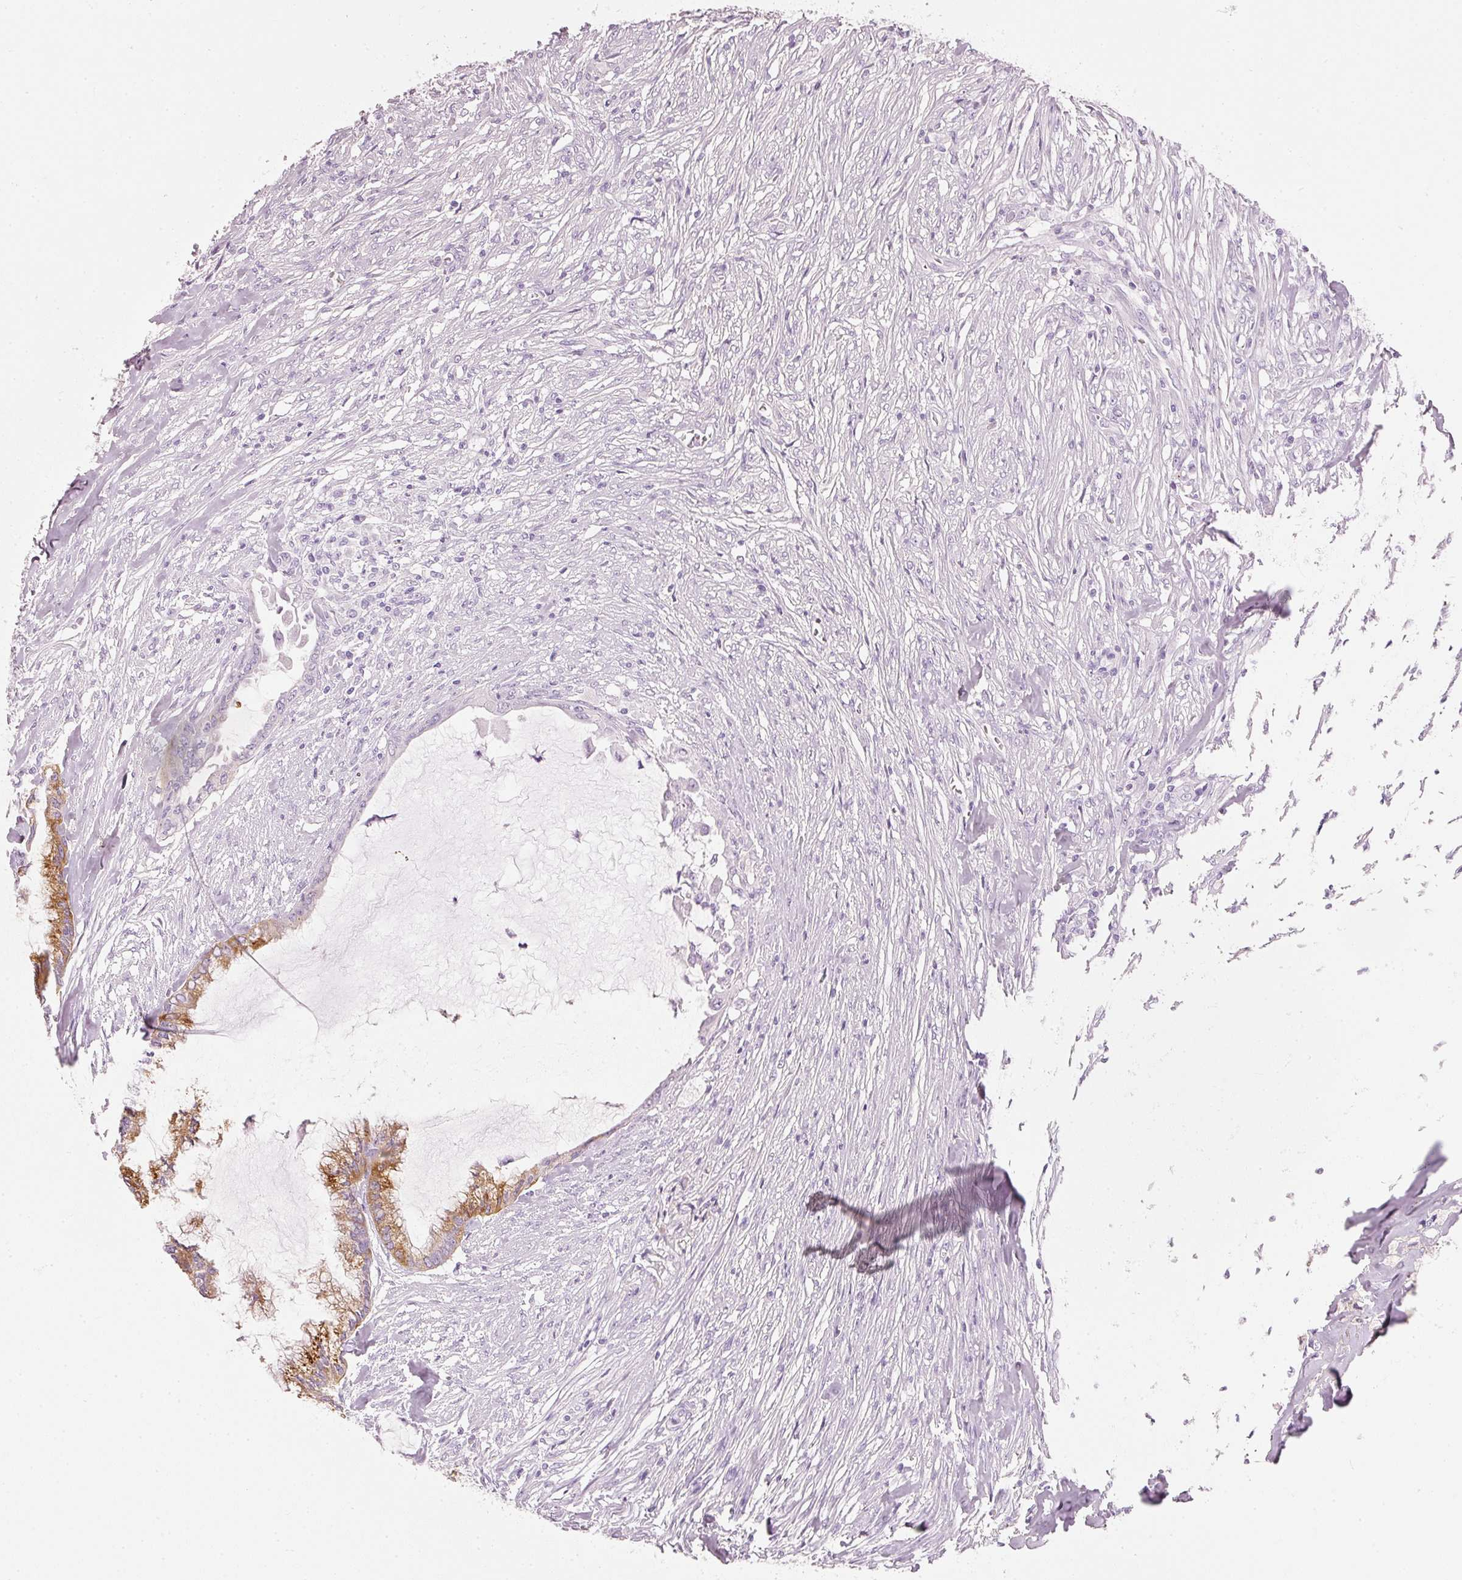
{"staining": {"intensity": "moderate", "quantity": "25%-75%", "location": "cytoplasmic/membranous"}, "tissue": "endometrial cancer", "cell_type": "Tumor cells", "image_type": "cancer", "snomed": [{"axis": "morphology", "description": "Adenocarcinoma, NOS"}, {"axis": "topography", "description": "Endometrium"}], "caption": "Protein positivity by immunohistochemistry (IHC) exhibits moderate cytoplasmic/membranous expression in about 25%-75% of tumor cells in endometrial cancer (adenocarcinoma). The protein is stained brown, and the nuclei are stained in blue (DAB (3,3'-diaminobenzidine) IHC with brightfield microscopy, high magnification).", "gene": "PDXDC1", "patient": {"sex": "female", "age": 86}}